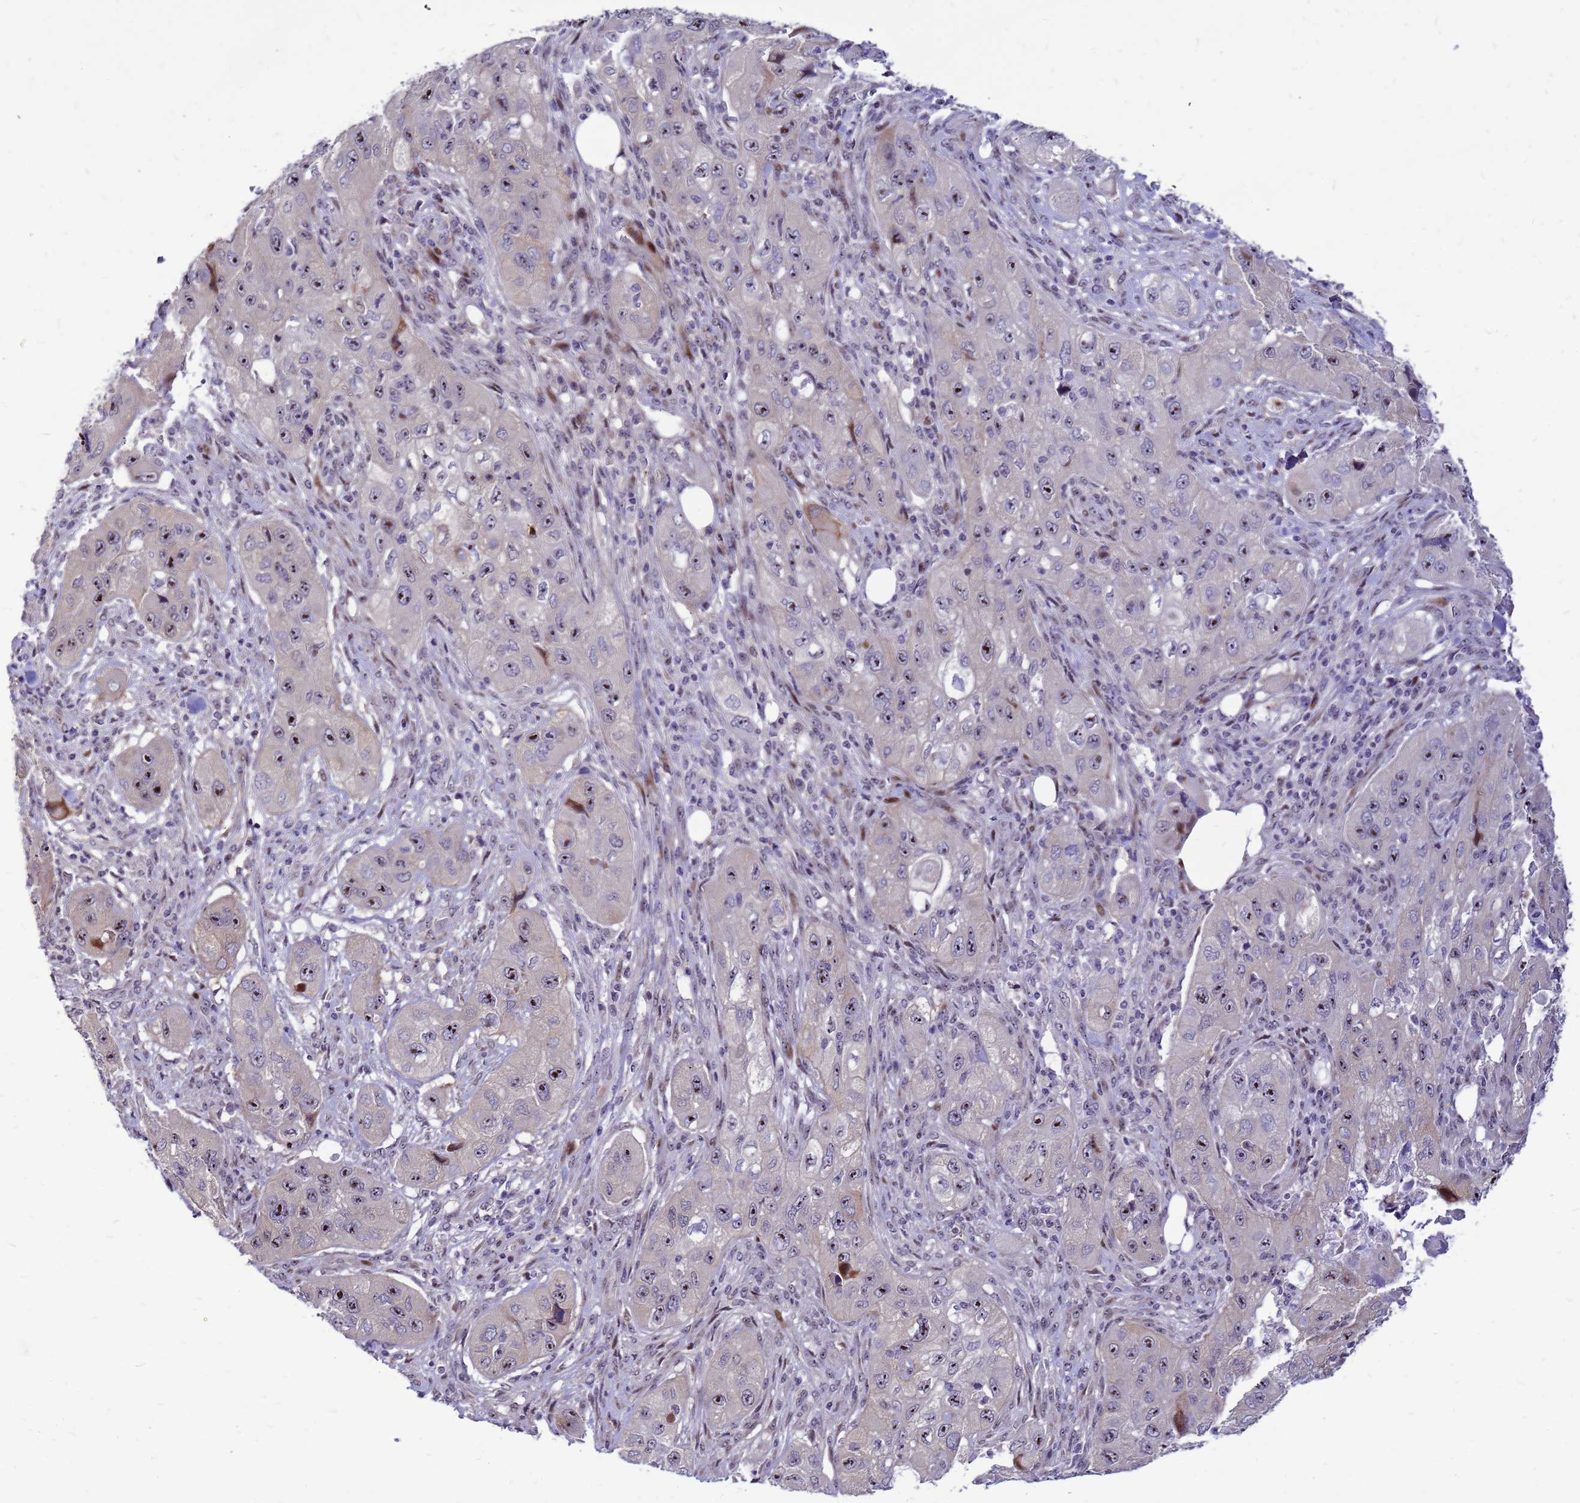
{"staining": {"intensity": "strong", "quantity": "<25%", "location": "nuclear"}, "tissue": "skin cancer", "cell_type": "Tumor cells", "image_type": "cancer", "snomed": [{"axis": "morphology", "description": "Squamous cell carcinoma, NOS"}, {"axis": "topography", "description": "Skin"}, {"axis": "topography", "description": "Subcutis"}], "caption": "High-magnification brightfield microscopy of skin squamous cell carcinoma stained with DAB (brown) and counterstained with hematoxylin (blue). tumor cells exhibit strong nuclear expression is appreciated in about<25% of cells. The protein is stained brown, and the nuclei are stained in blue (DAB (3,3'-diaminobenzidine) IHC with brightfield microscopy, high magnification).", "gene": "RSPO1", "patient": {"sex": "male", "age": 73}}